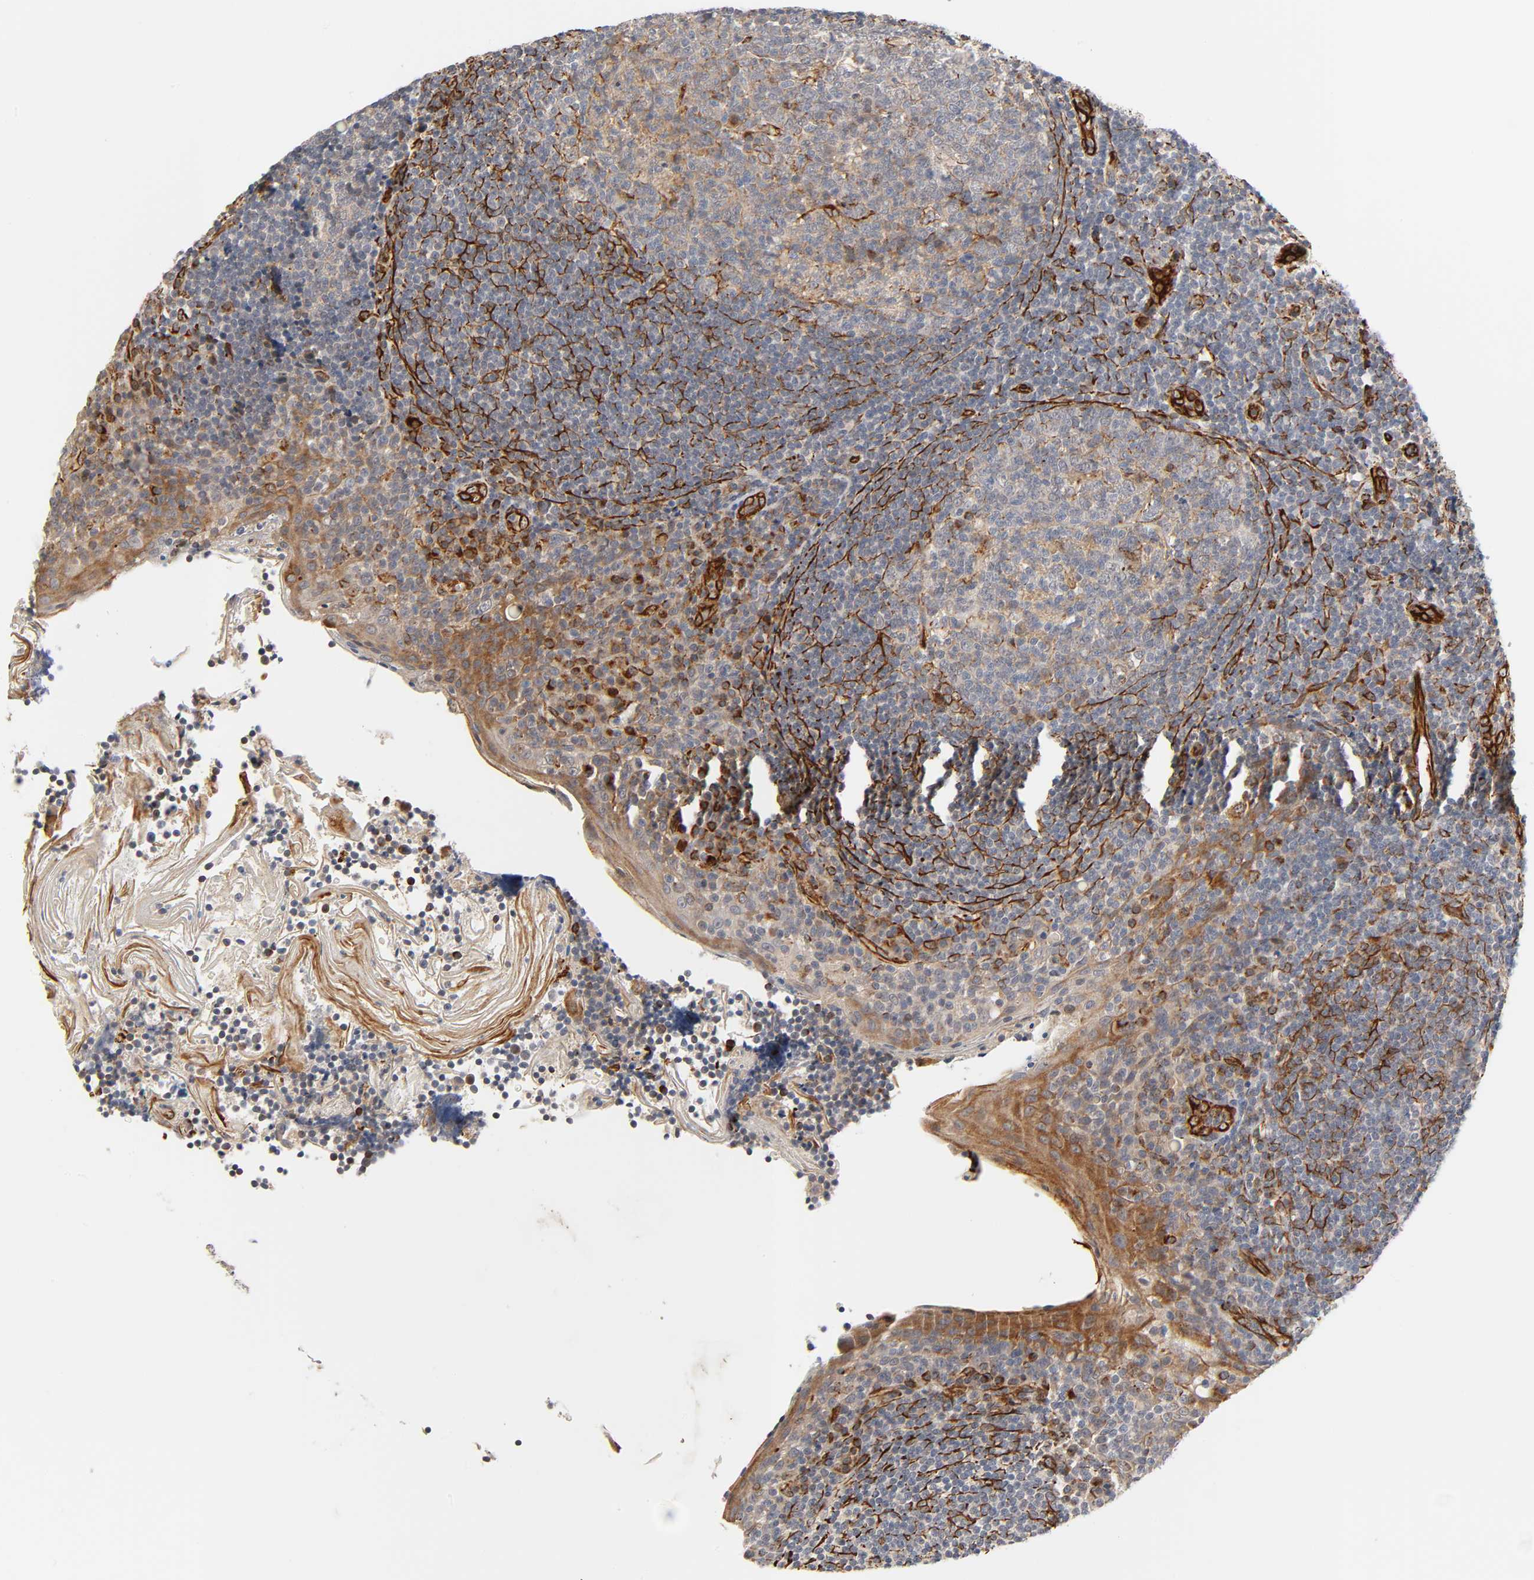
{"staining": {"intensity": "moderate", "quantity": ">75%", "location": "cytoplasmic/membranous"}, "tissue": "tonsil", "cell_type": "Germinal center cells", "image_type": "normal", "snomed": [{"axis": "morphology", "description": "Normal tissue, NOS"}, {"axis": "topography", "description": "Tonsil"}], "caption": "Immunohistochemistry histopathology image of unremarkable tonsil: tonsil stained using immunohistochemistry demonstrates medium levels of moderate protein expression localized specifically in the cytoplasmic/membranous of germinal center cells, appearing as a cytoplasmic/membranous brown color.", "gene": "REEP5", "patient": {"sex": "male", "age": 31}}